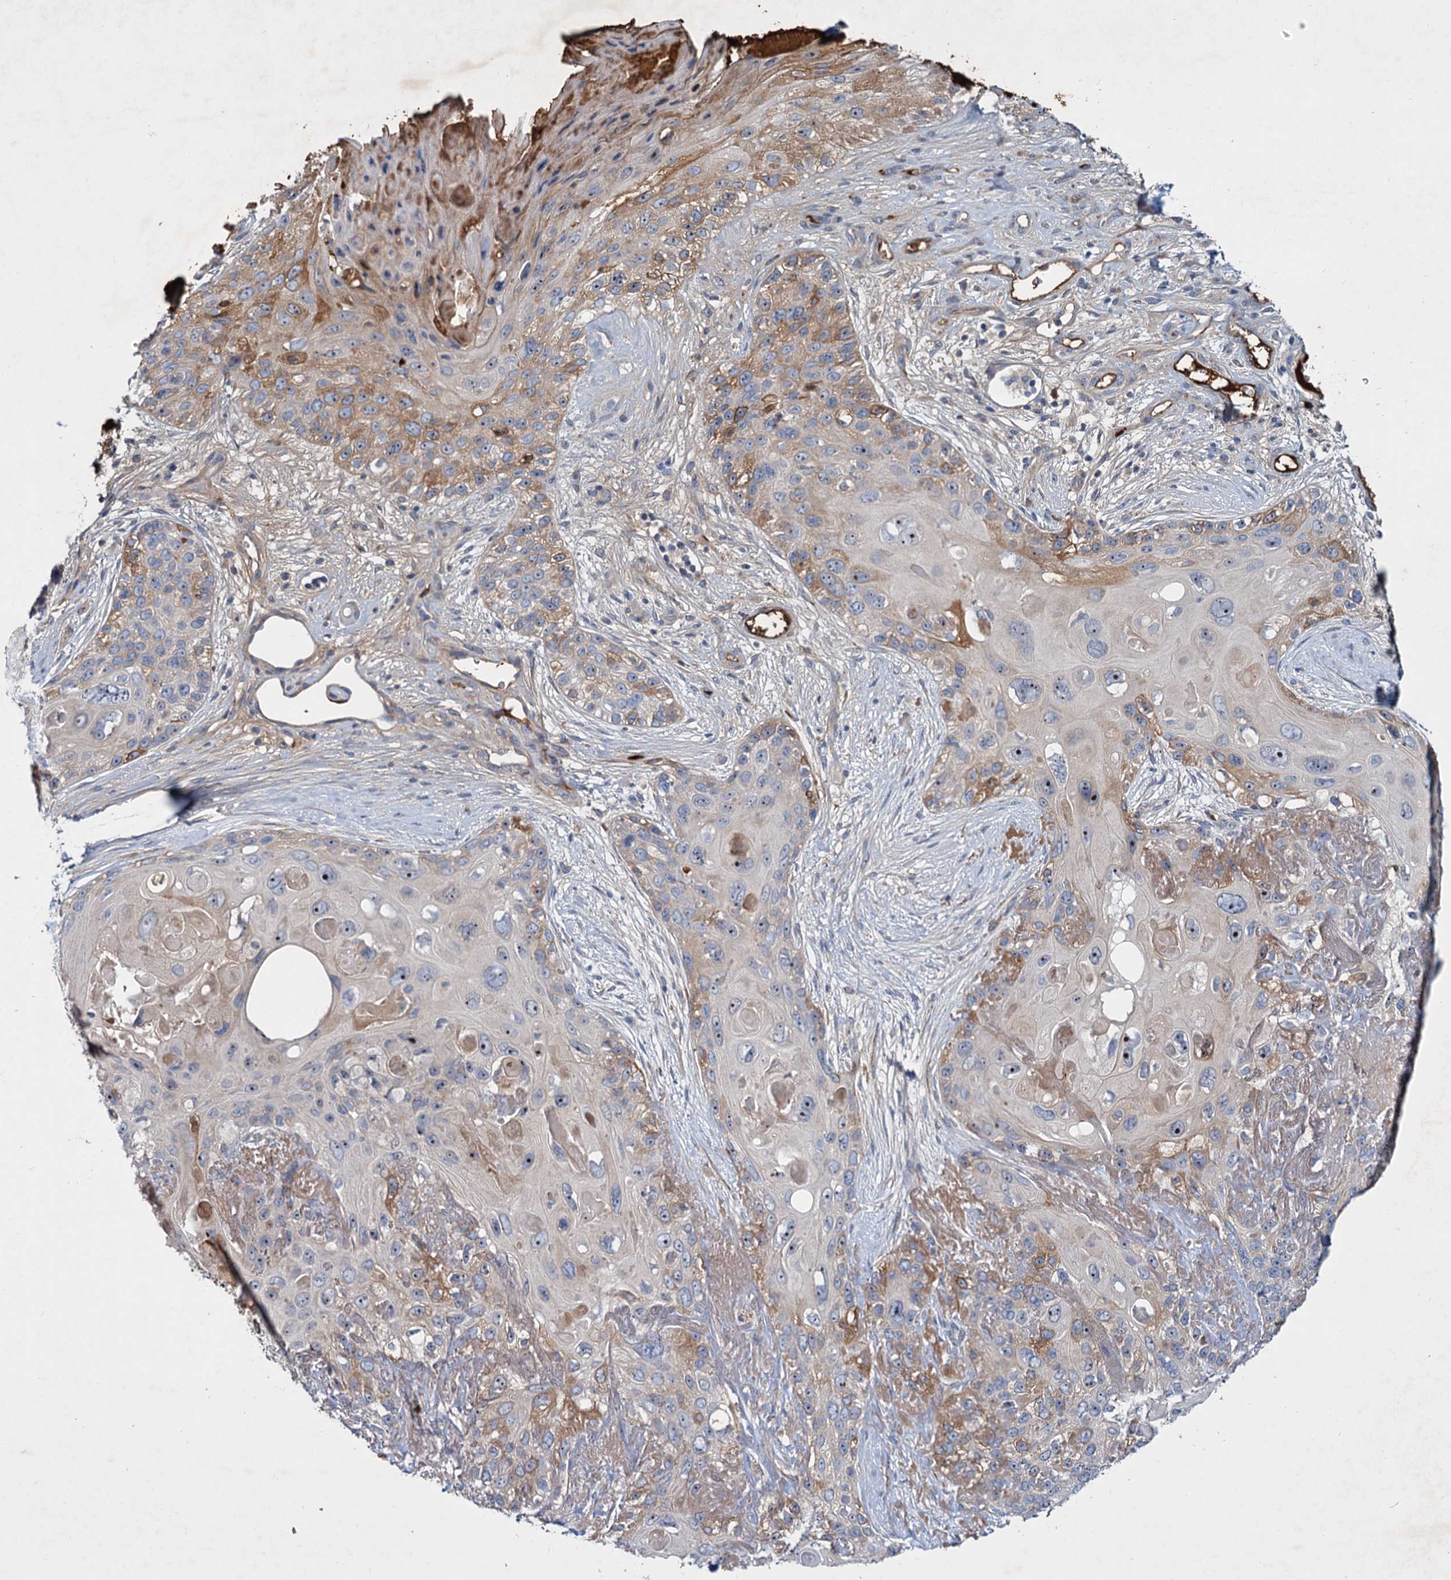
{"staining": {"intensity": "moderate", "quantity": "<25%", "location": "cytoplasmic/membranous"}, "tissue": "skin cancer", "cell_type": "Tumor cells", "image_type": "cancer", "snomed": [{"axis": "morphology", "description": "Normal tissue, NOS"}, {"axis": "morphology", "description": "Squamous cell carcinoma, NOS"}, {"axis": "topography", "description": "Skin"}], "caption": "Protein expression analysis of skin squamous cell carcinoma demonstrates moderate cytoplasmic/membranous staining in approximately <25% of tumor cells.", "gene": "CHRD", "patient": {"sex": "male", "age": 72}}